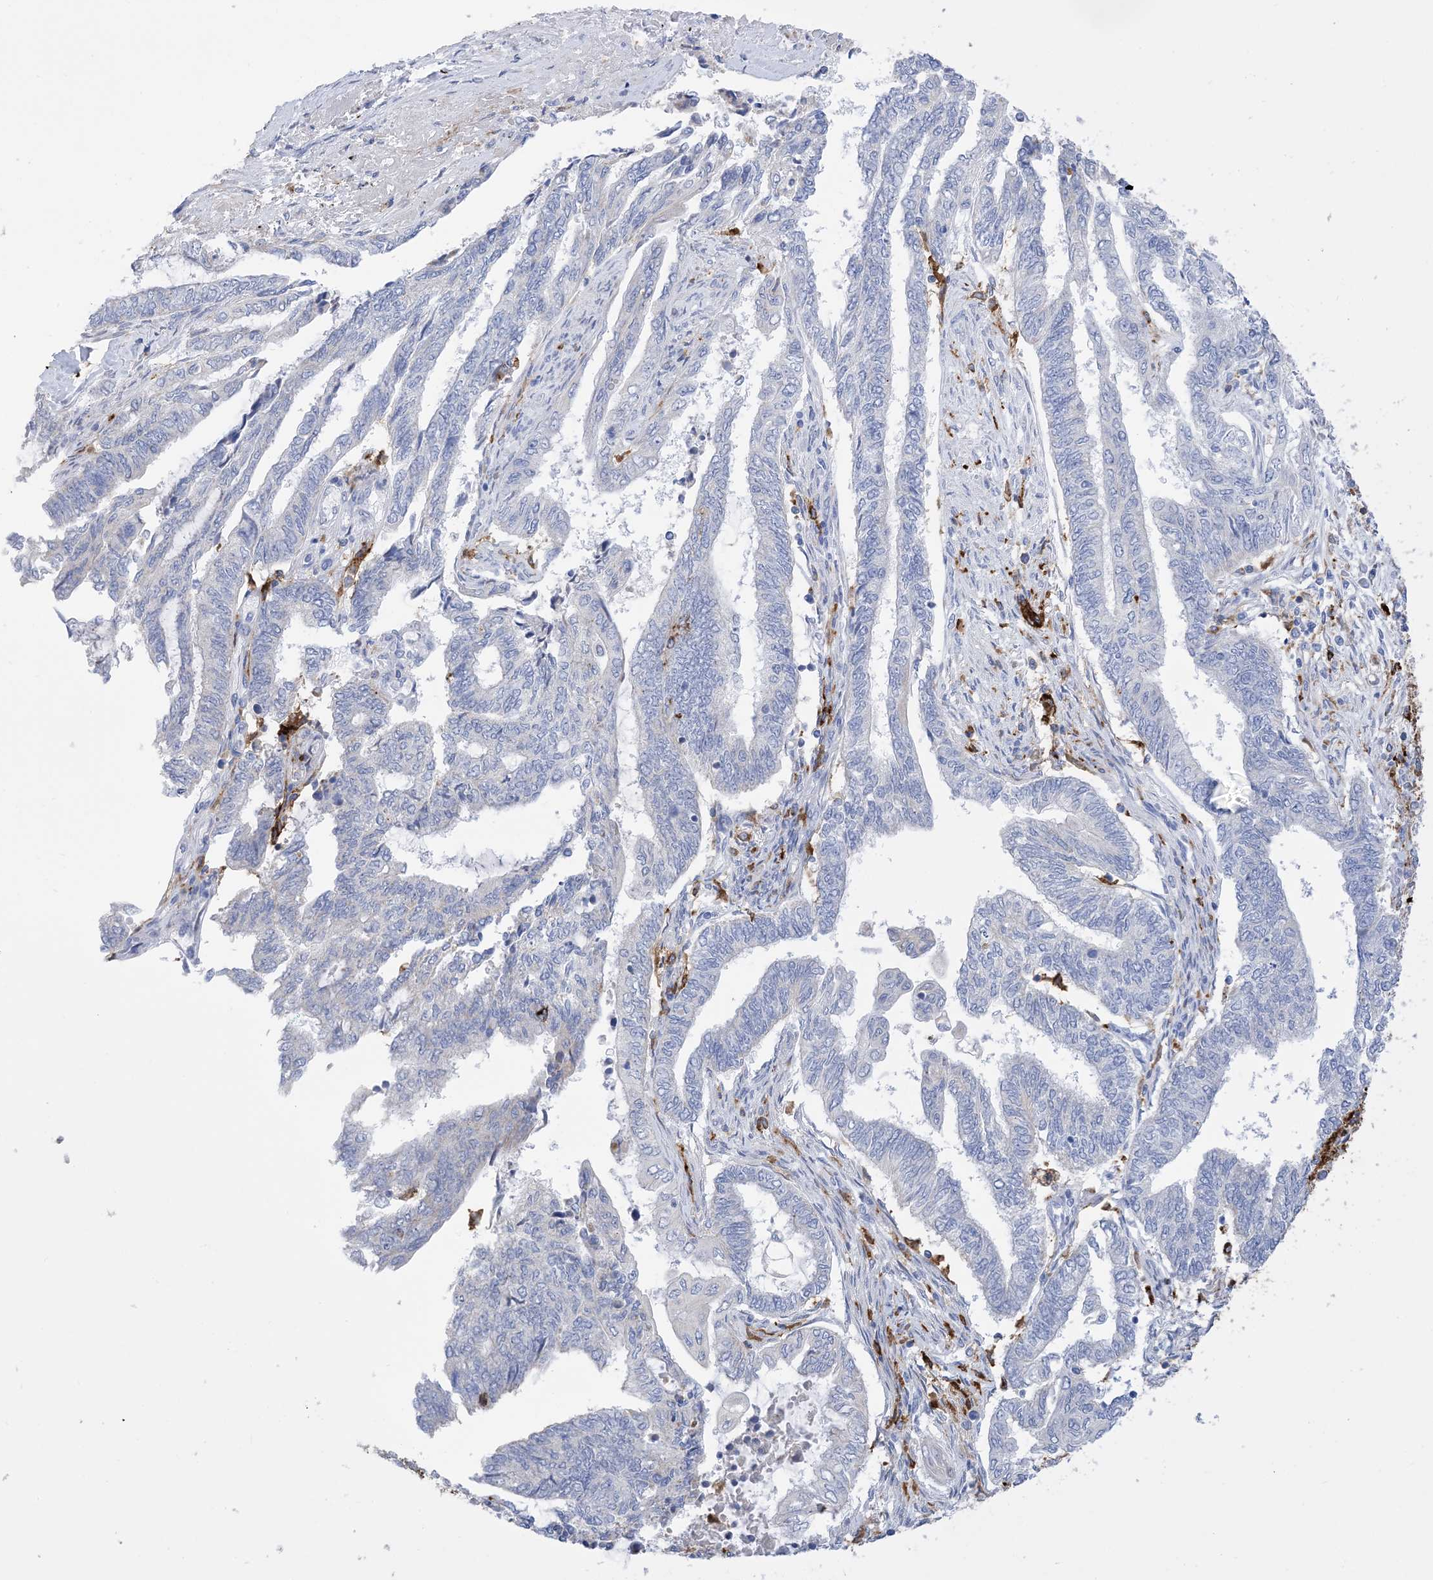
{"staining": {"intensity": "negative", "quantity": "none", "location": "none"}, "tissue": "endometrial cancer", "cell_type": "Tumor cells", "image_type": "cancer", "snomed": [{"axis": "morphology", "description": "Adenocarcinoma, NOS"}, {"axis": "topography", "description": "Uterus"}, {"axis": "topography", "description": "Endometrium"}], "caption": "Immunohistochemistry (IHC) of endometrial cancer exhibits no expression in tumor cells.", "gene": "DPH3", "patient": {"sex": "female", "age": 70}}